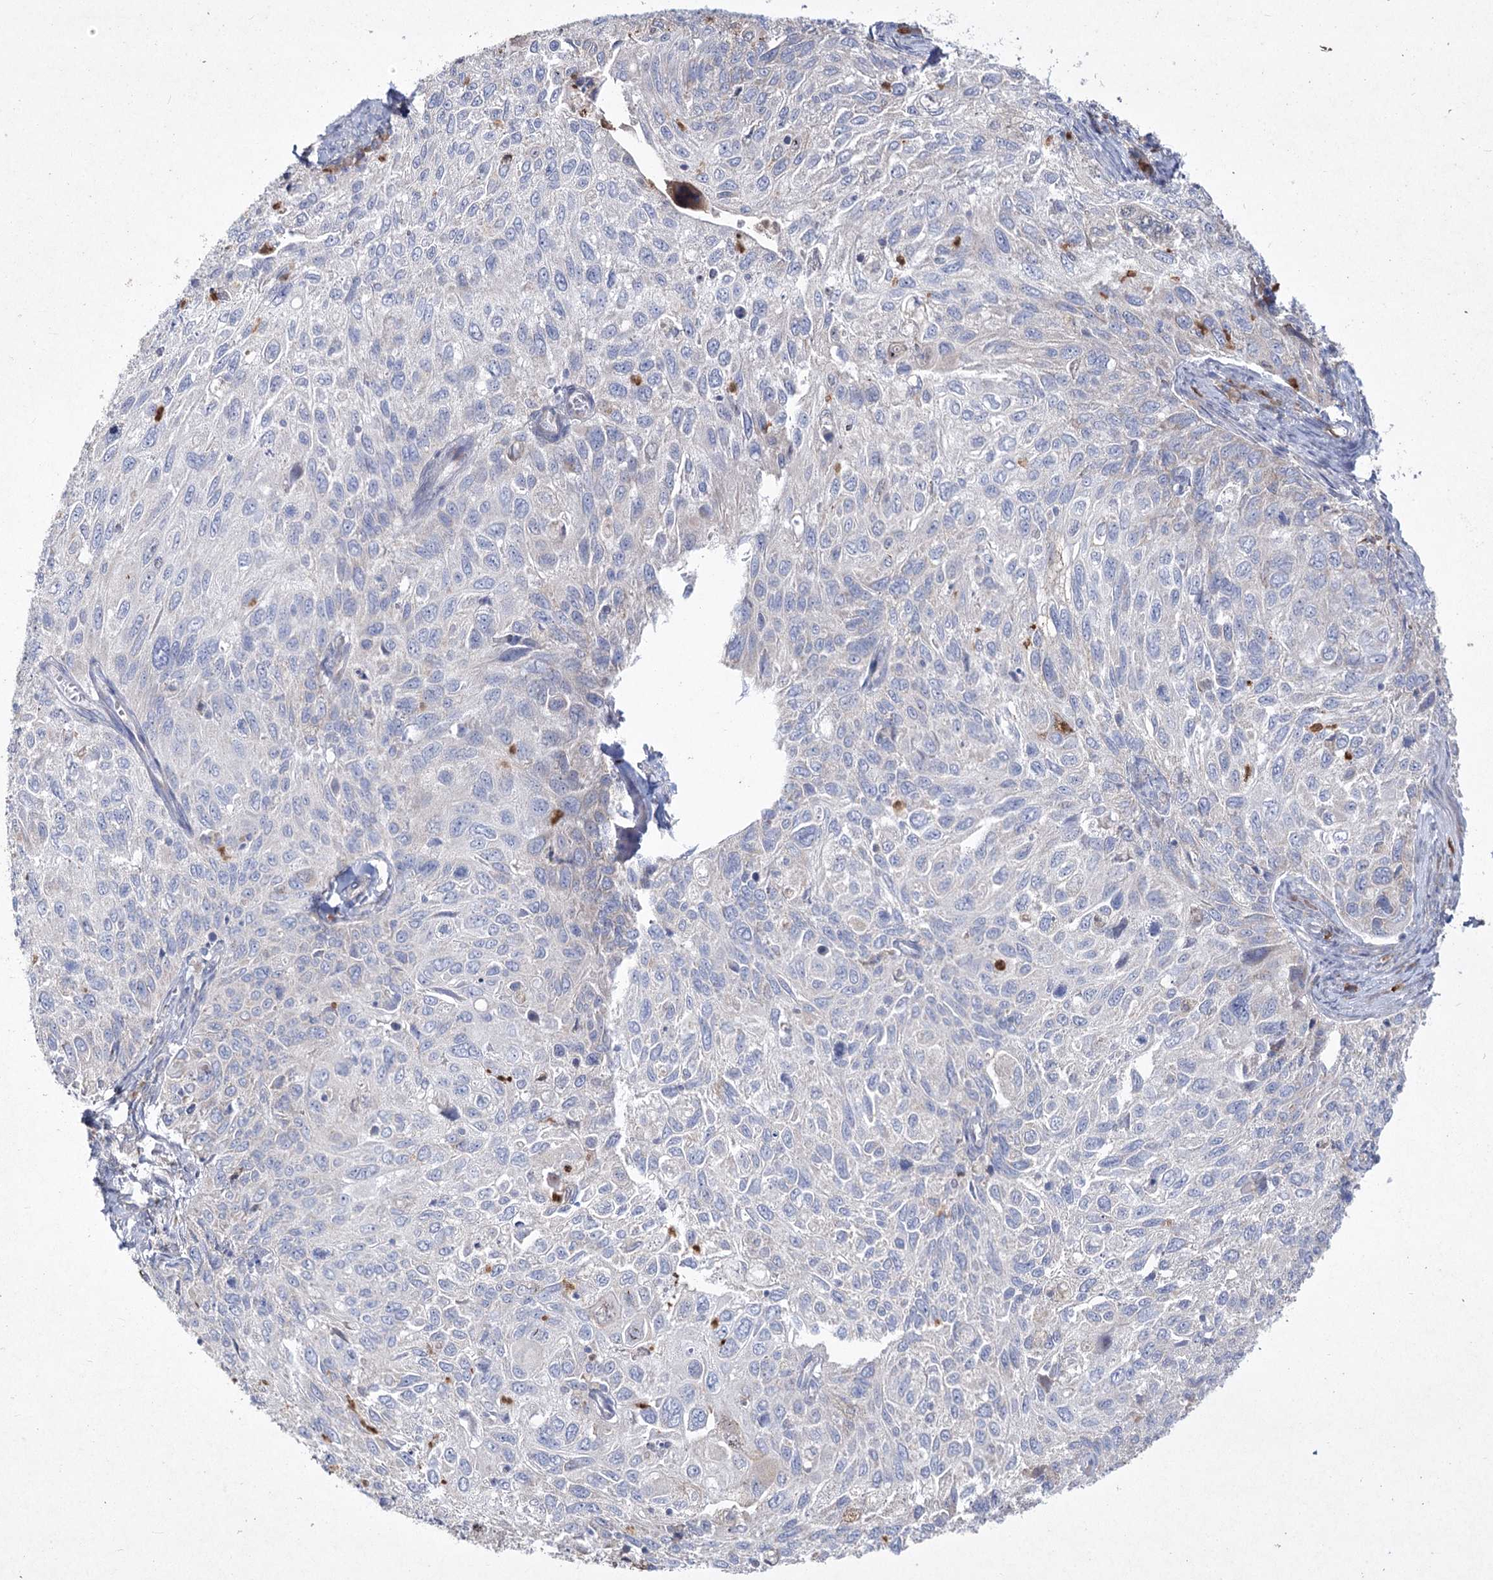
{"staining": {"intensity": "negative", "quantity": "none", "location": "none"}, "tissue": "cervical cancer", "cell_type": "Tumor cells", "image_type": "cancer", "snomed": [{"axis": "morphology", "description": "Squamous cell carcinoma, NOS"}, {"axis": "topography", "description": "Cervix"}], "caption": "Immunohistochemistry of cervical cancer (squamous cell carcinoma) displays no staining in tumor cells.", "gene": "NIPAL4", "patient": {"sex": "female", "age": 70}}